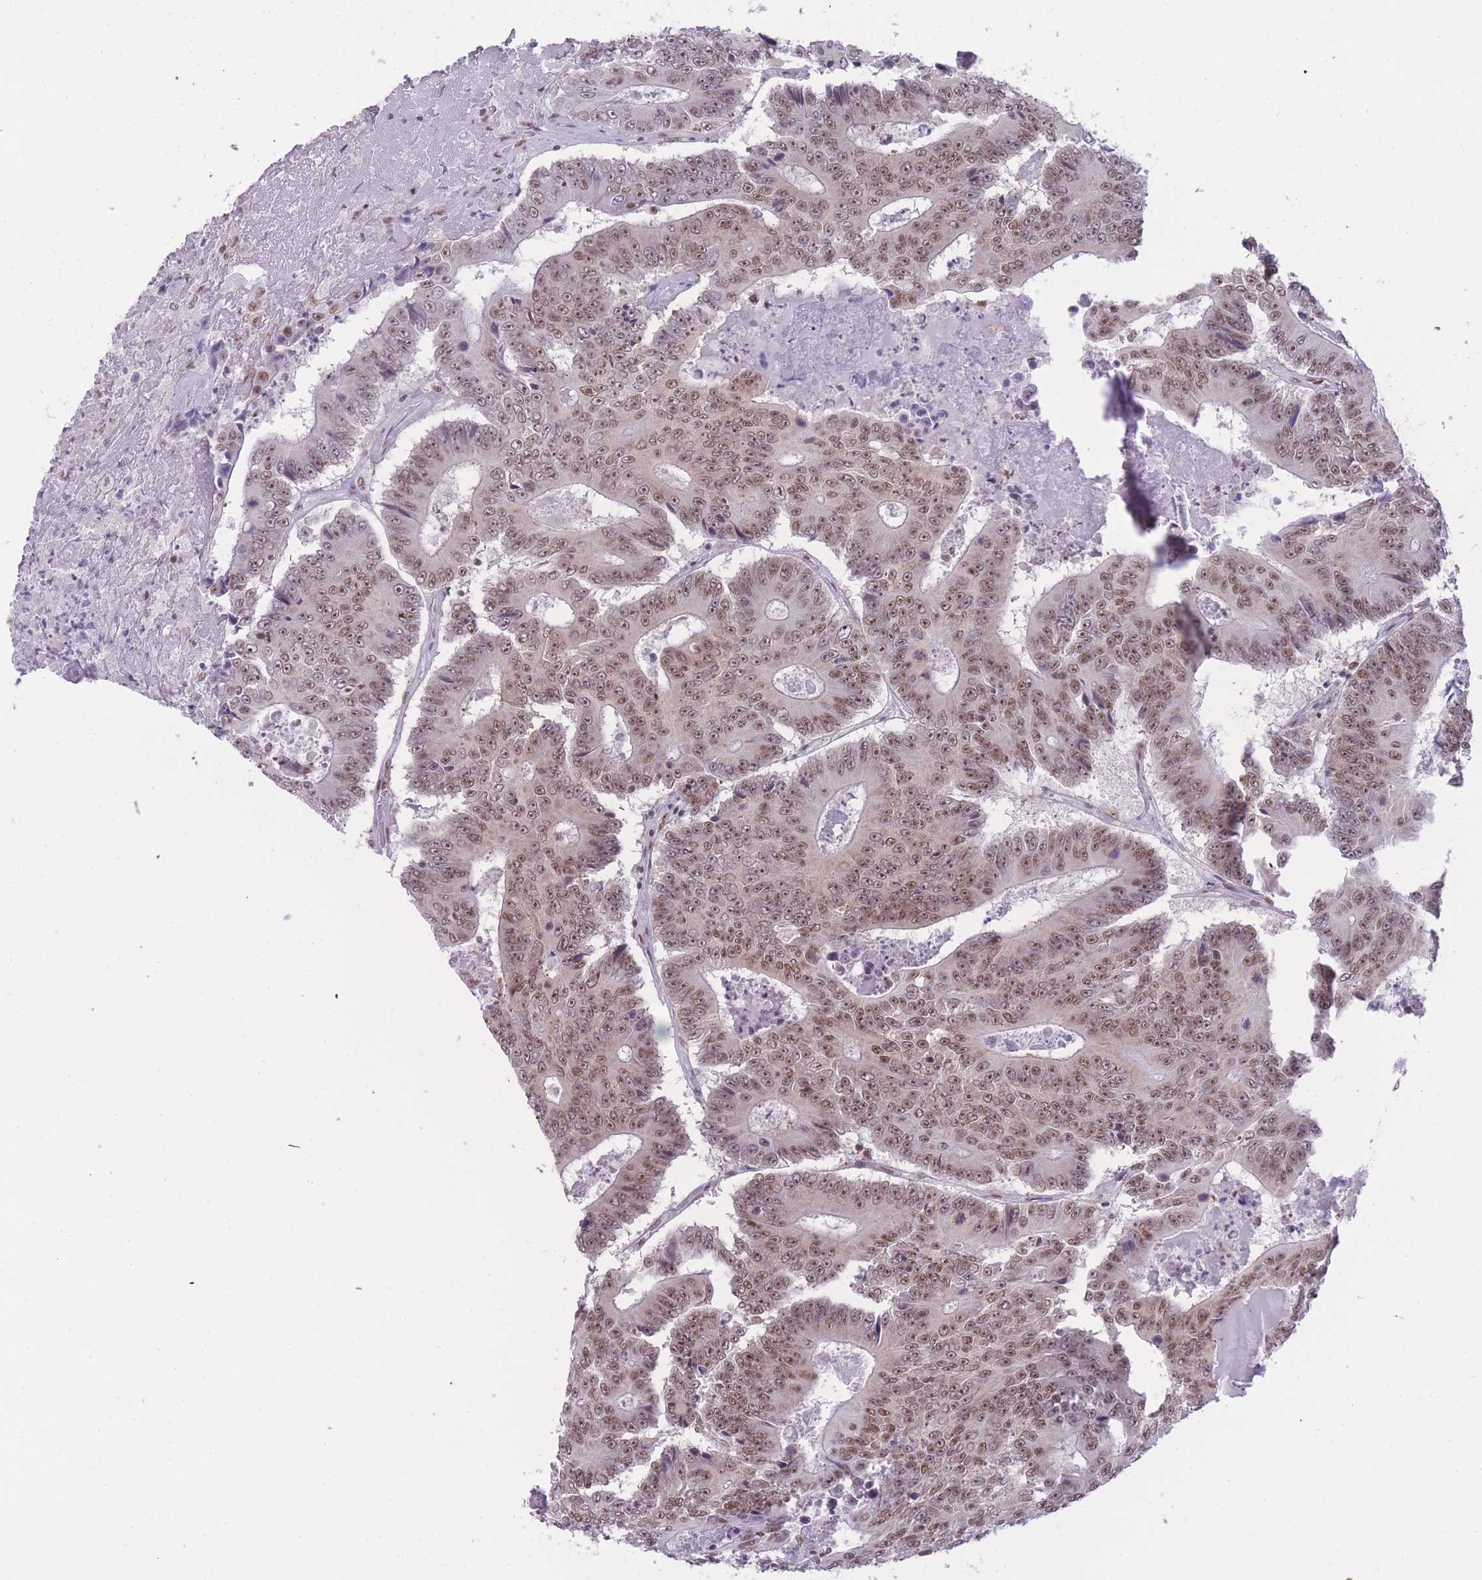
{"staining": {"intensity": "moderate", "quantity": ">75%", "location": "nuclear"}, "tissue": "colorectal cancer", "cell_type": "Tumor cells", "image_type": "cancer", "snomed": [{"axis": "morphology", "description": "Adenocarcinoma, NOS"}, {"axis": "topography", "description": "Colon"}], "caption": "Human colorectal adenocarcinoma stained for a protein (brown) exhibits moderate nuclear positive staining in about >75% of tumor cells.", "gene": "HNRNPUL1", "patient": {"sex": "male", "age": 83}}